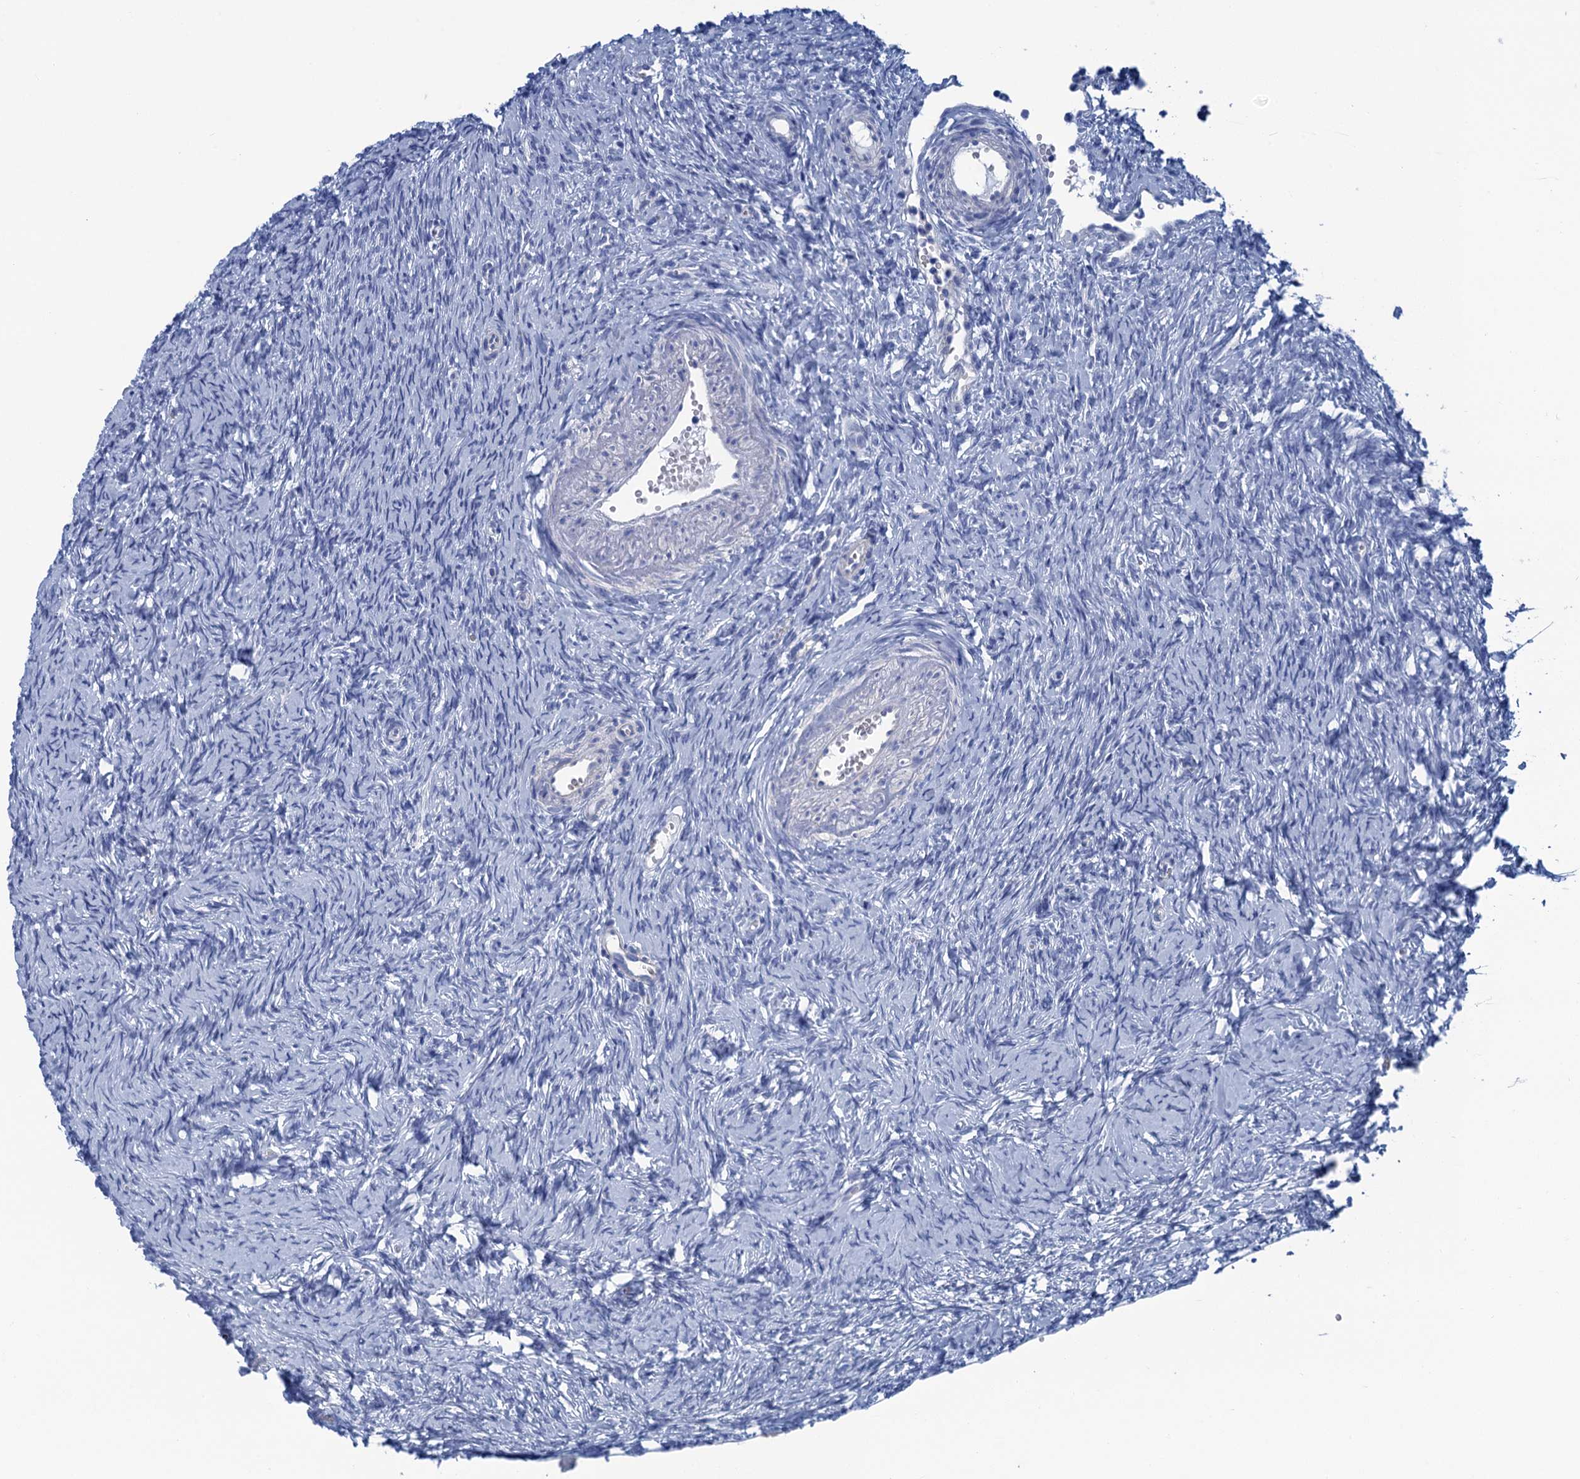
{"staining": {"intensity": "negative", "quantity": "none", "location": "none"}, "tissue": "ovary", "cell_type": "Ovarian stroma cells", "image_type": "normal", "snomed": [{"axis": "morphology", "description": "Normal tissue, NOS"}, {"axis": "topography", "description": "Ovary"}], "caption": "High magnification brightfield microscopy of unremarkable ovary stained with DAB (brown) and counterstained with hematoxylin (blue): ovarian stroma cells show no significant staining. (DAB immunohistochemistry (IHC) visualized using brightfield microscopy, high magnification).", "gene": "CALML5", "patient": {"sex": "female", "age": 51}}